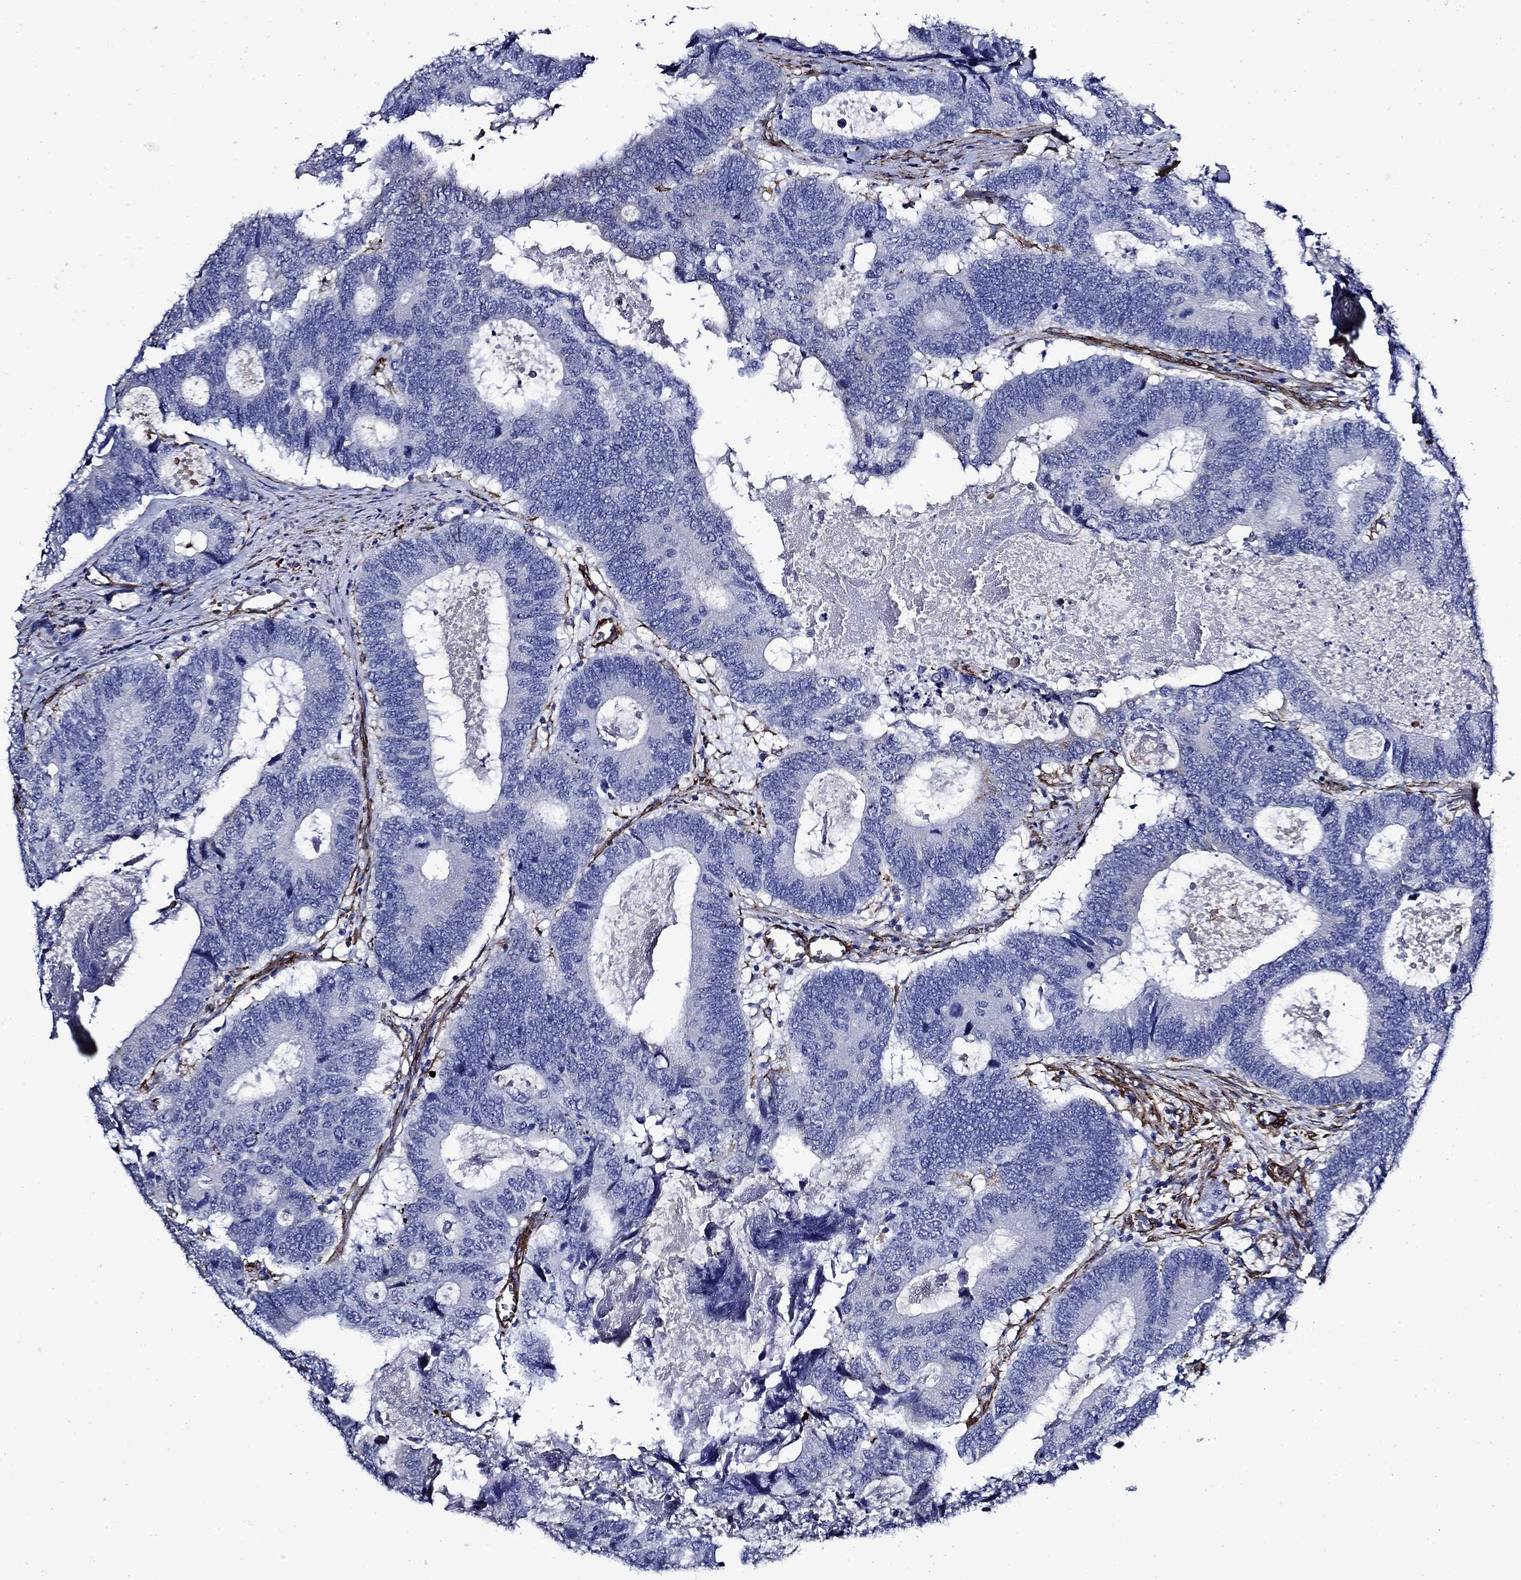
{"staining": {"intensity": "negative", "quantity": "none", "location": "none"}, "tissue": "colorectal cancer", "cell_type": "Tumor cells", "image_type": "cancer", "snomed": [{"axis": "morphology", "description": "Adenocarcinoma, NOS"}, {"axis": "topography", "description": "Colon"}], "caption": "This is a photomicrograph of IHC staining of adenocarcinoma (colorectal), which shows no staining in tumor cells.", "gene": "VTN", "patient": {"sex": "female", "age": 82}}